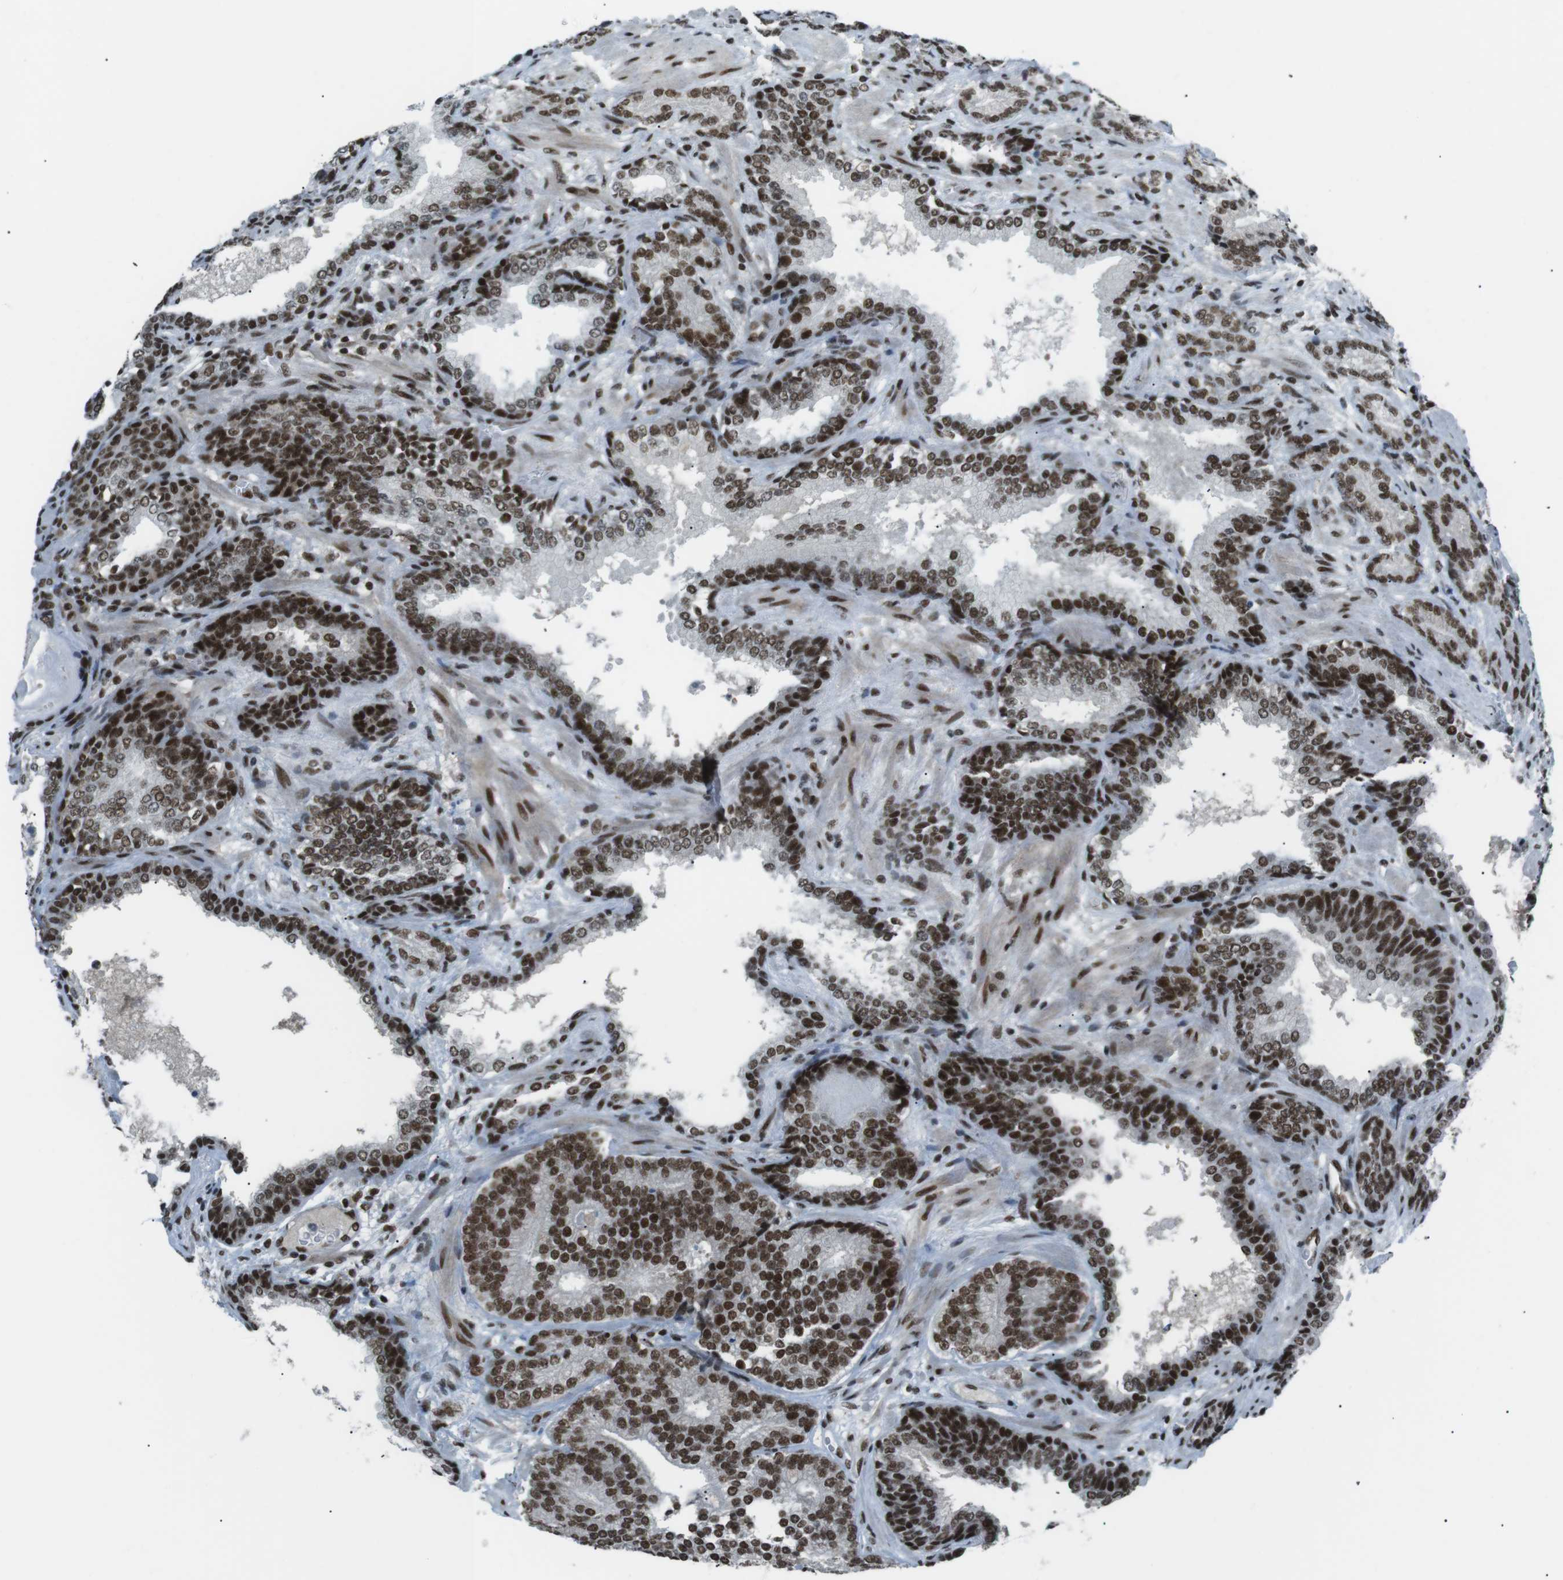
{"staining": {"intensity": "strong", "quantity": ">75%", "location": "nuclear"}, "tissue": "prostate cancer", "cell_type": "Tumor cells", "image_type": "cancer", "snomed": [{"axis": "morphology", "description": "Adenocarcinoma, High grade"}, {"axis": "topography", "description": "Prostate"}], "caption": "Human high-grade adenocarcinoma (prostate) stained with a brown dye reveals strong nuclear positive expression in approximately >75% of tumor cells.", "gene": "TAF1", "patient": {"sex": "male", "age": 61}}